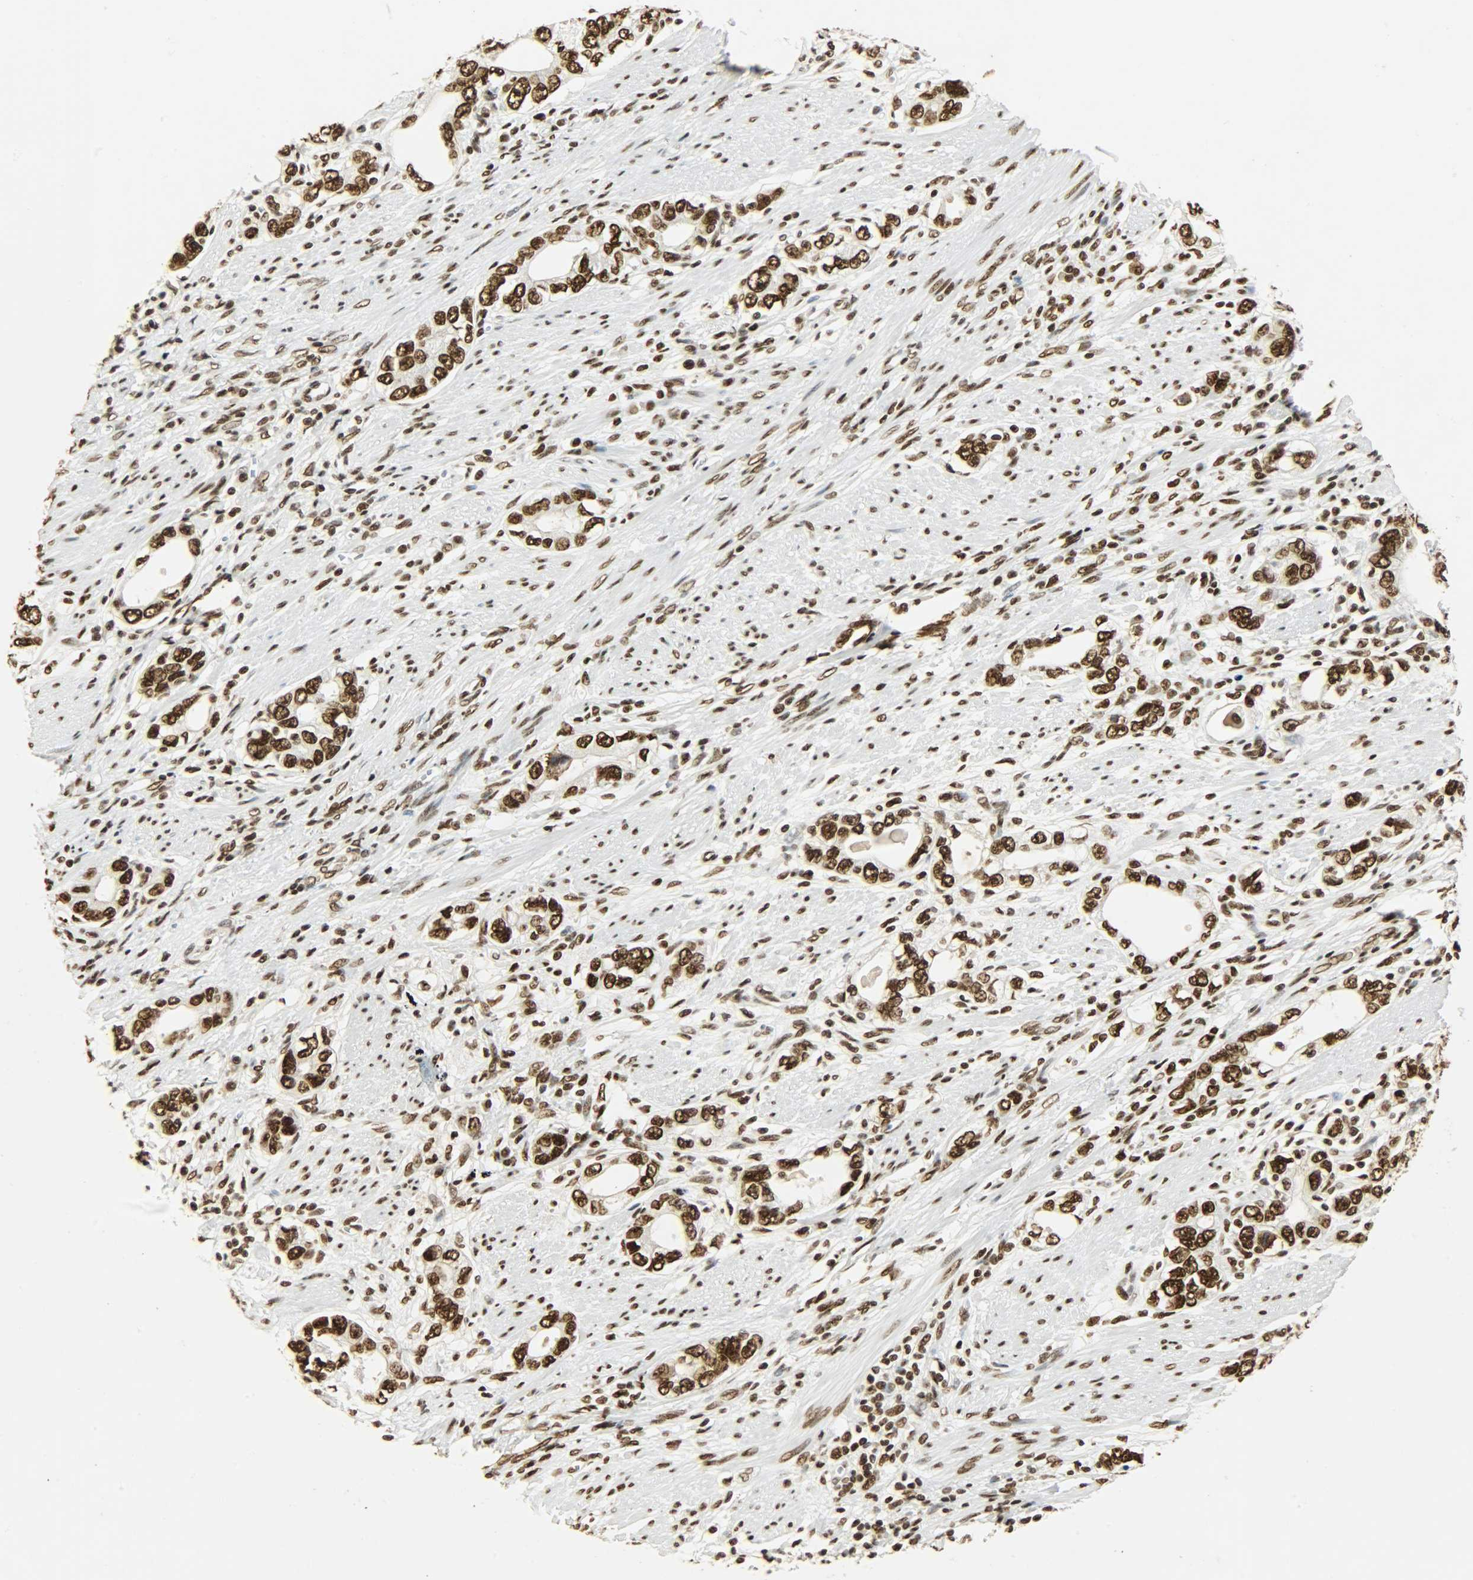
{"staining": {"intensity": "strong", "quantity": ">75%", "location": "nuclear"}, "tissue": "stomach cancer", "cell_type": "Tumor cells", "image_type": "cancer", "snomed": [{"axis": "morphology", "description": "Adenocarcinoma, NOS"}, {"axis": "topography", "description": "Stomach, lower"}], "caption": "IHC image of adenocarcinoma (stomach) stained for a protein (brown), which displays high levels of strong nuclear positivity in approximately >75% of tumor cells.", "gene": "KHDRBS1", "patient": {"sex": "female", "age": 93}}